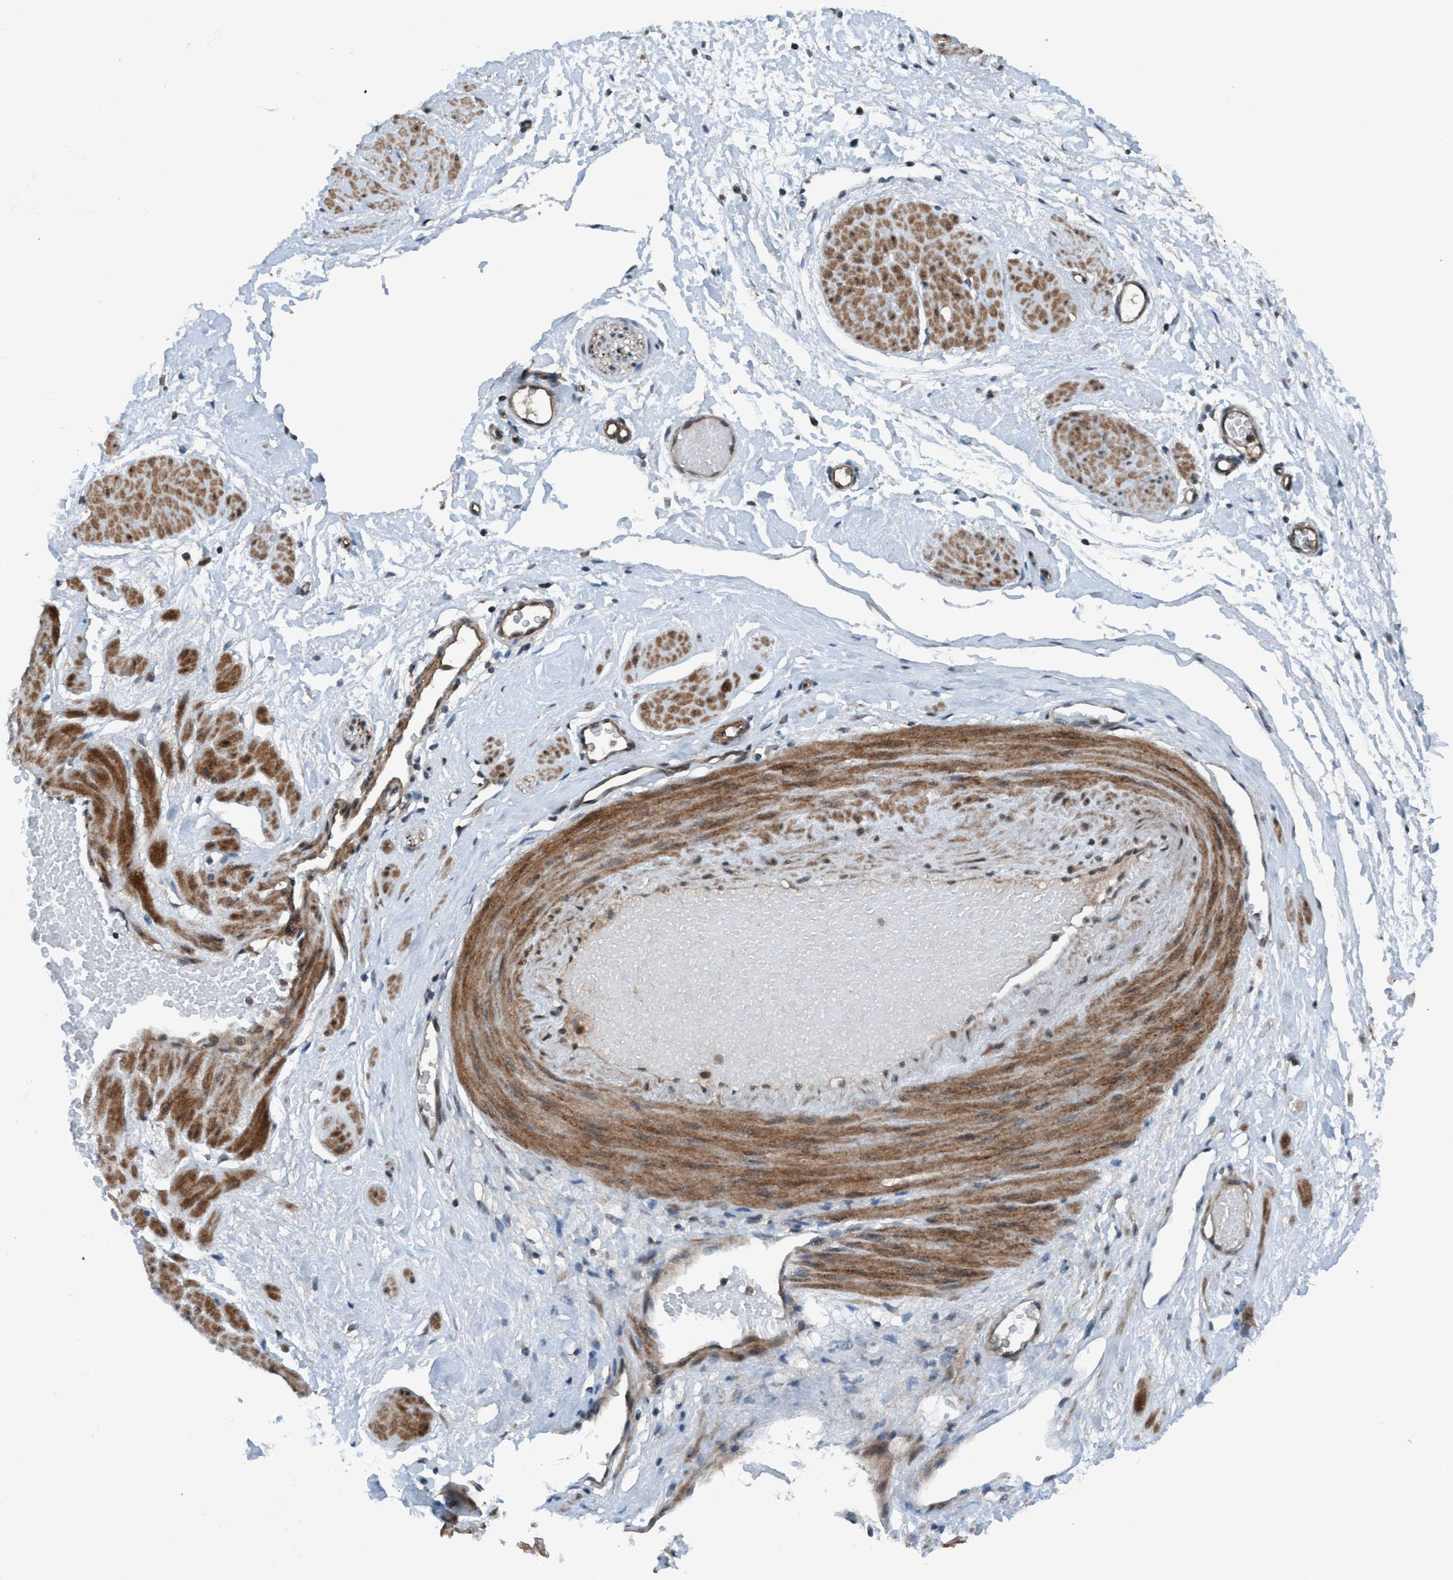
{"staining": {"intensity": "moderate", "quantity": ">75%", "location": "cytoplasmic/membranous"}, "tissue": "adipose tissue", "cell_type": "Adipocytes", "image_type": "normal", "snomed": [{"axis": "morphology", "description": "Normal tissue, NOS"}, {"axis": "topography", "description": "Soft tissue"}], "caption": "Immunohistochemistry (DAB (3,3'-diaminobenzidine)) staining of unremarkable human adipose tissue demonstrates moderate cytoplasmic/membranous protein staining in about >75% of adipocytes.", "gene": "NISCH", "patient": {"sex": "male", "age": 72}}